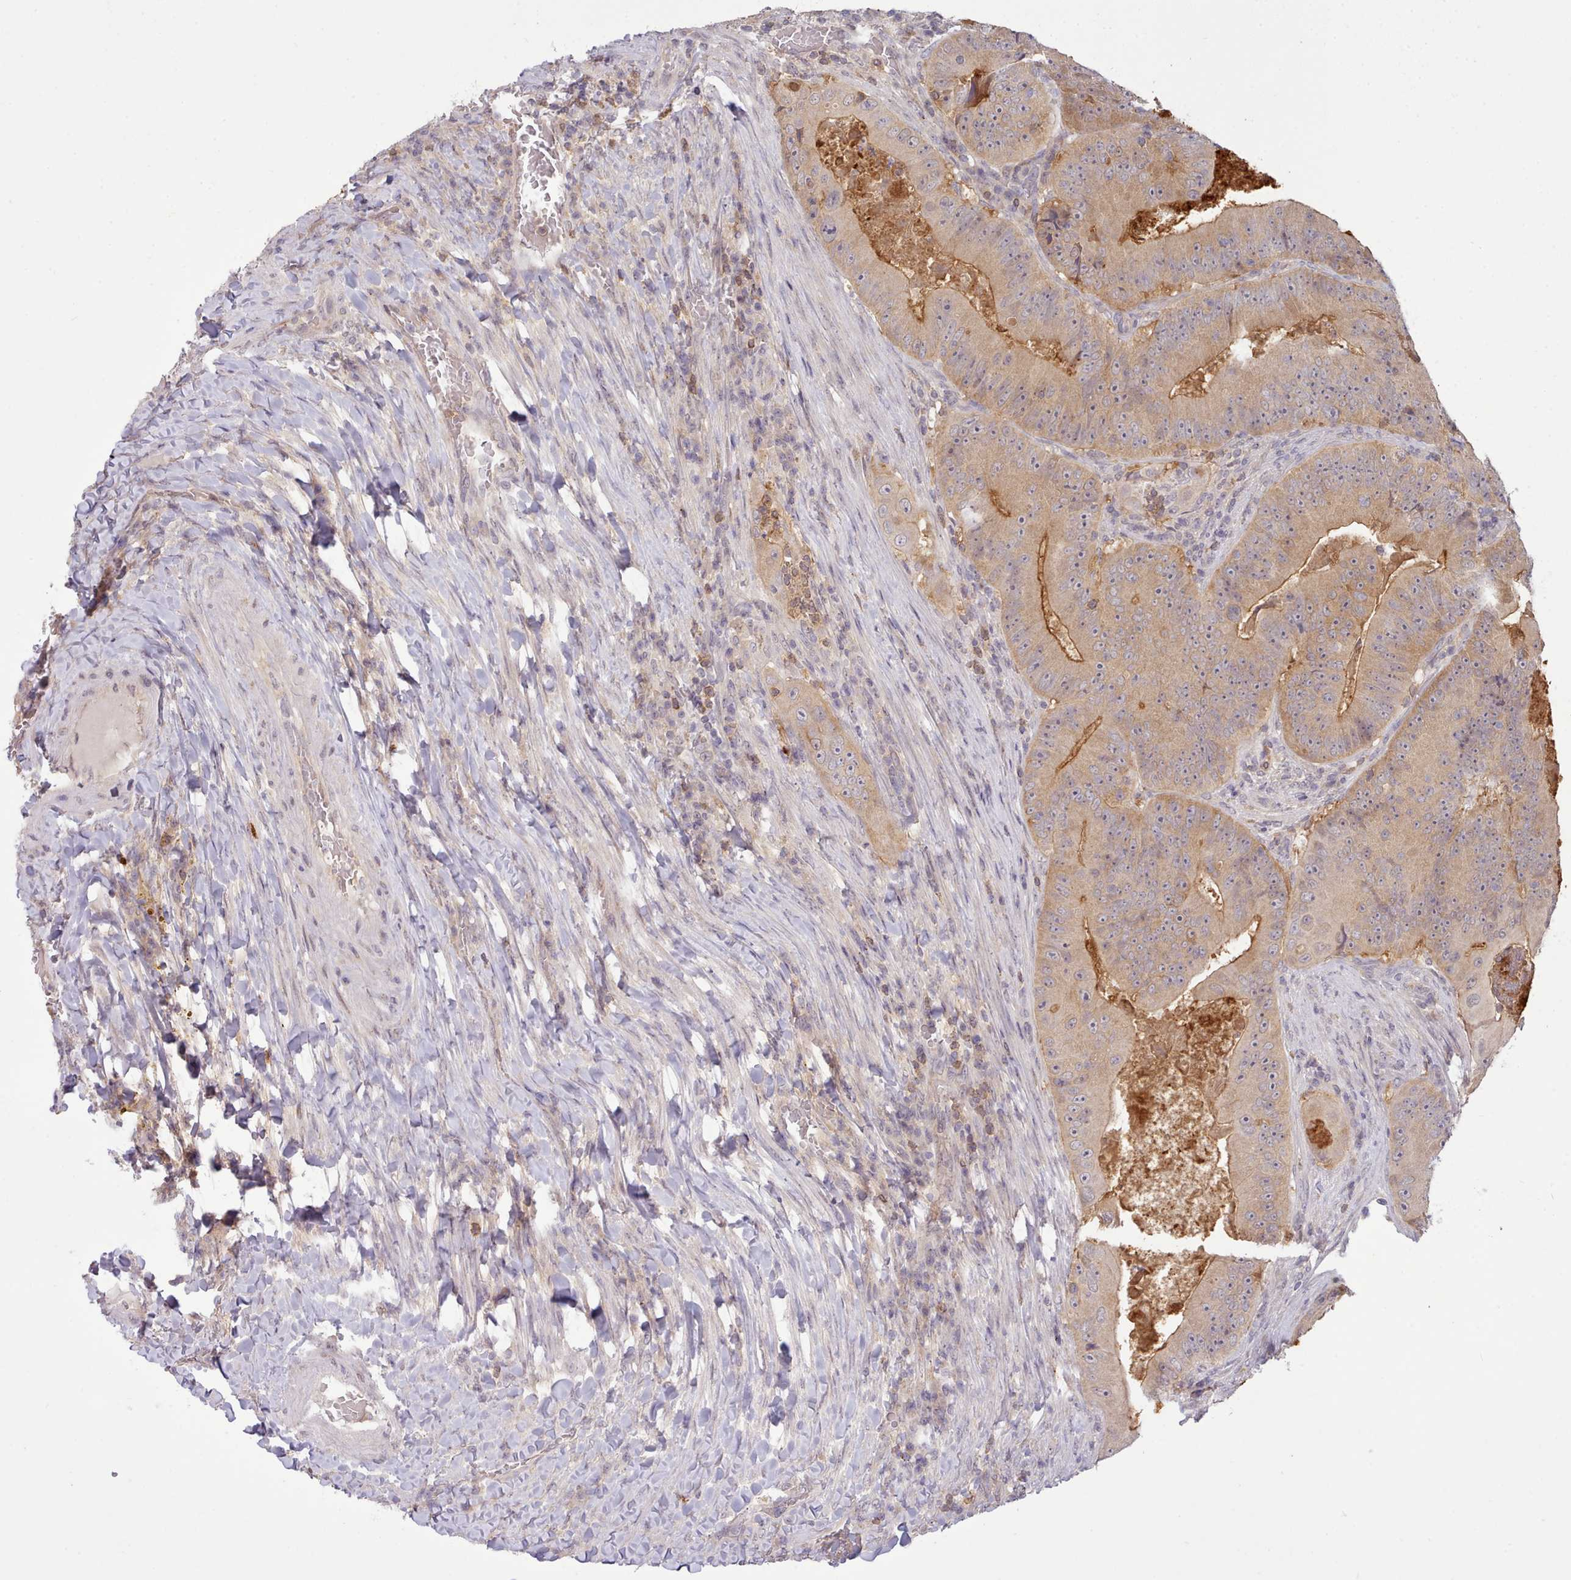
{"staining": {"intensity": "moderate", "quantity": "25%-75%", "location": "cytoplasmic/membranous"}, "tissue": "colorectal cancer", "cell_type": "Tumor cells", "image_type": "cancer", "snomed": [{"axis": "morphology", "description": "Adenocarcinoma, NOS"}, {"axis": "topography", "description": "Colon"}], "caption": "Moderate cytoplasmic/membranous staining for a protein is appreciated in about 25%-75% of tumor cells of colorectal cancer (adenocarcinoma) using IHC.", "gene": "ARL17A", "patient": {"sex": "female", "age": 86}}